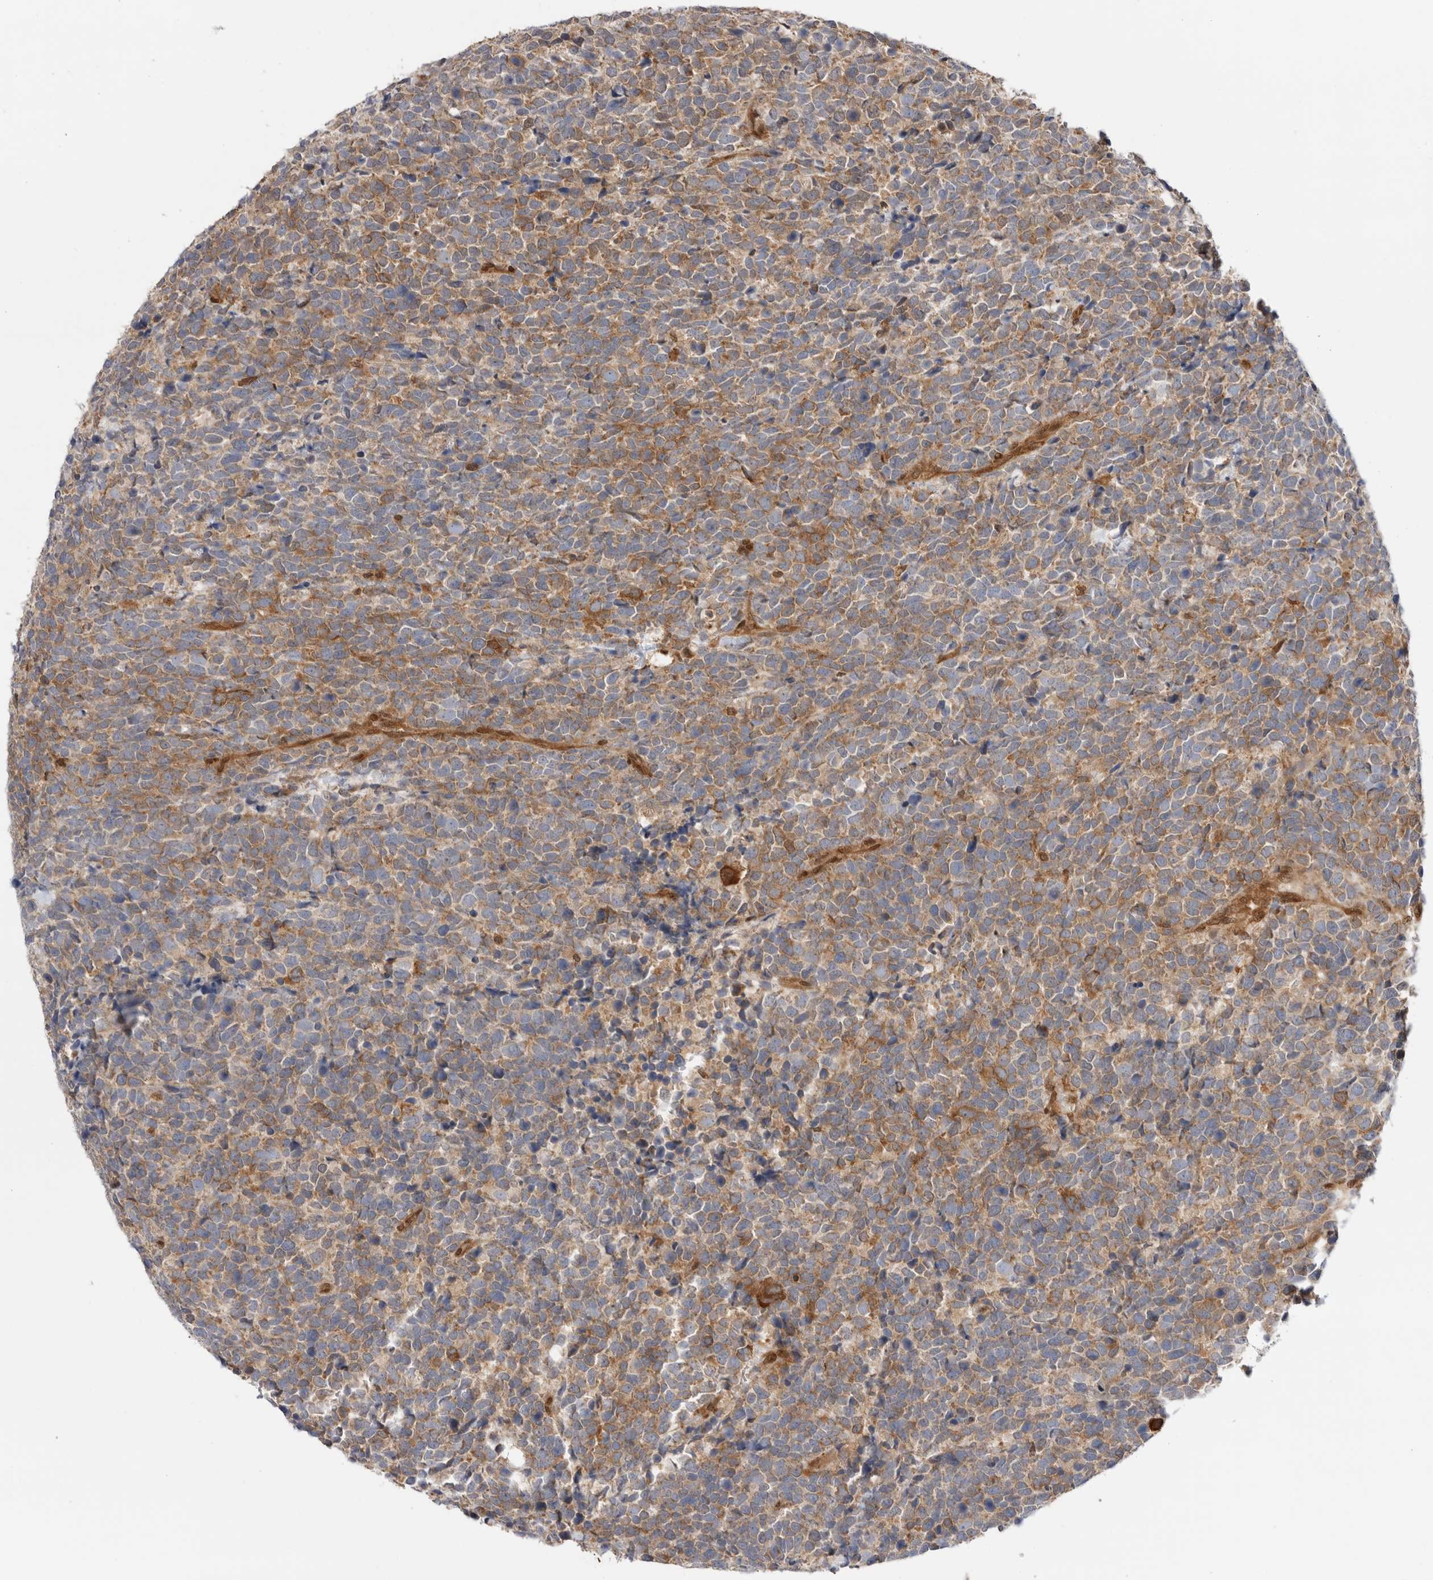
{"staining": {"intensity": "moderate", "quantity": "25%-75%", "location": "cytoplasmic/membranous"}, "tissue": "urothelial cancer", "cell_type": "Tumor cells", "image_type": "cancer", "snomed": [{"axis": "morphology", "description": "Urothelial carcinoma, High grade"}, {"axis": "topography", "description": "Urinary bladder"}], "caption": "Immunohistochemistry of urothelial cancer displays medium levels of moderate cytoplasmic/membranous positivity in about 25%-75% of tumor cells.", "gene": "DCAF8", "patient": {"sex": "female", "age": 82}}